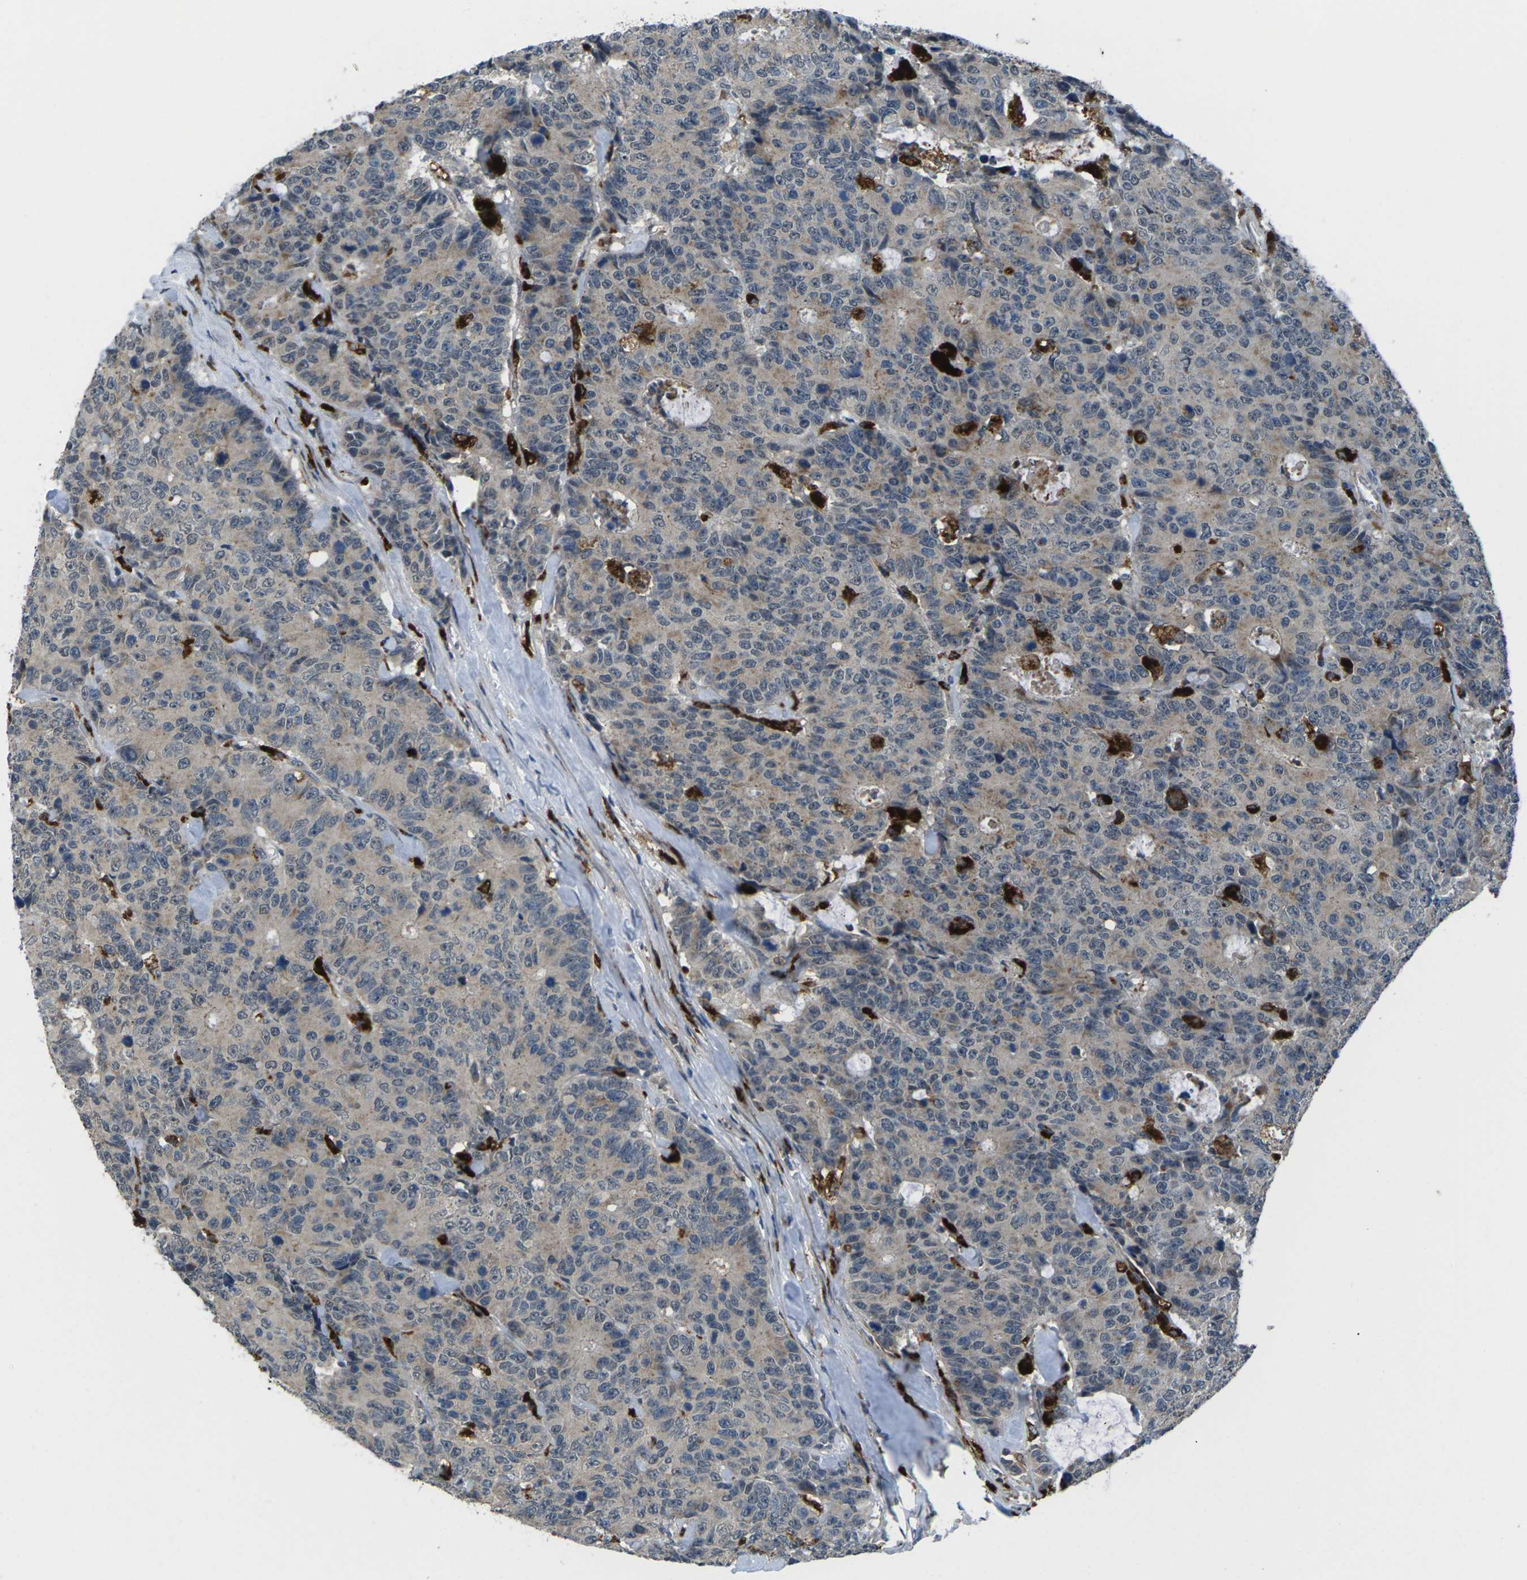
{"staining": {"intensity": "weak", "quantity": "25%-75%", "location": "cytoplasmic/membranous"}, "tissue": "colorectal cancer", "cell_type": "Tumor cells", "image_type": "cancer", "snomed": [{"axis": "morphology", "description": "Adenocarcinoma, NOS"}, {"axis": "topography", "description": "Colon"}], "caption": "Protein expression by immunohistochemistry demonstrates weak cytoplasmic/membranous positivity in about 25%-75% of tumor cells in colorectal cancer.", "gene": "SLC31A2", "patient": {"sex": "female", "age": 86}}